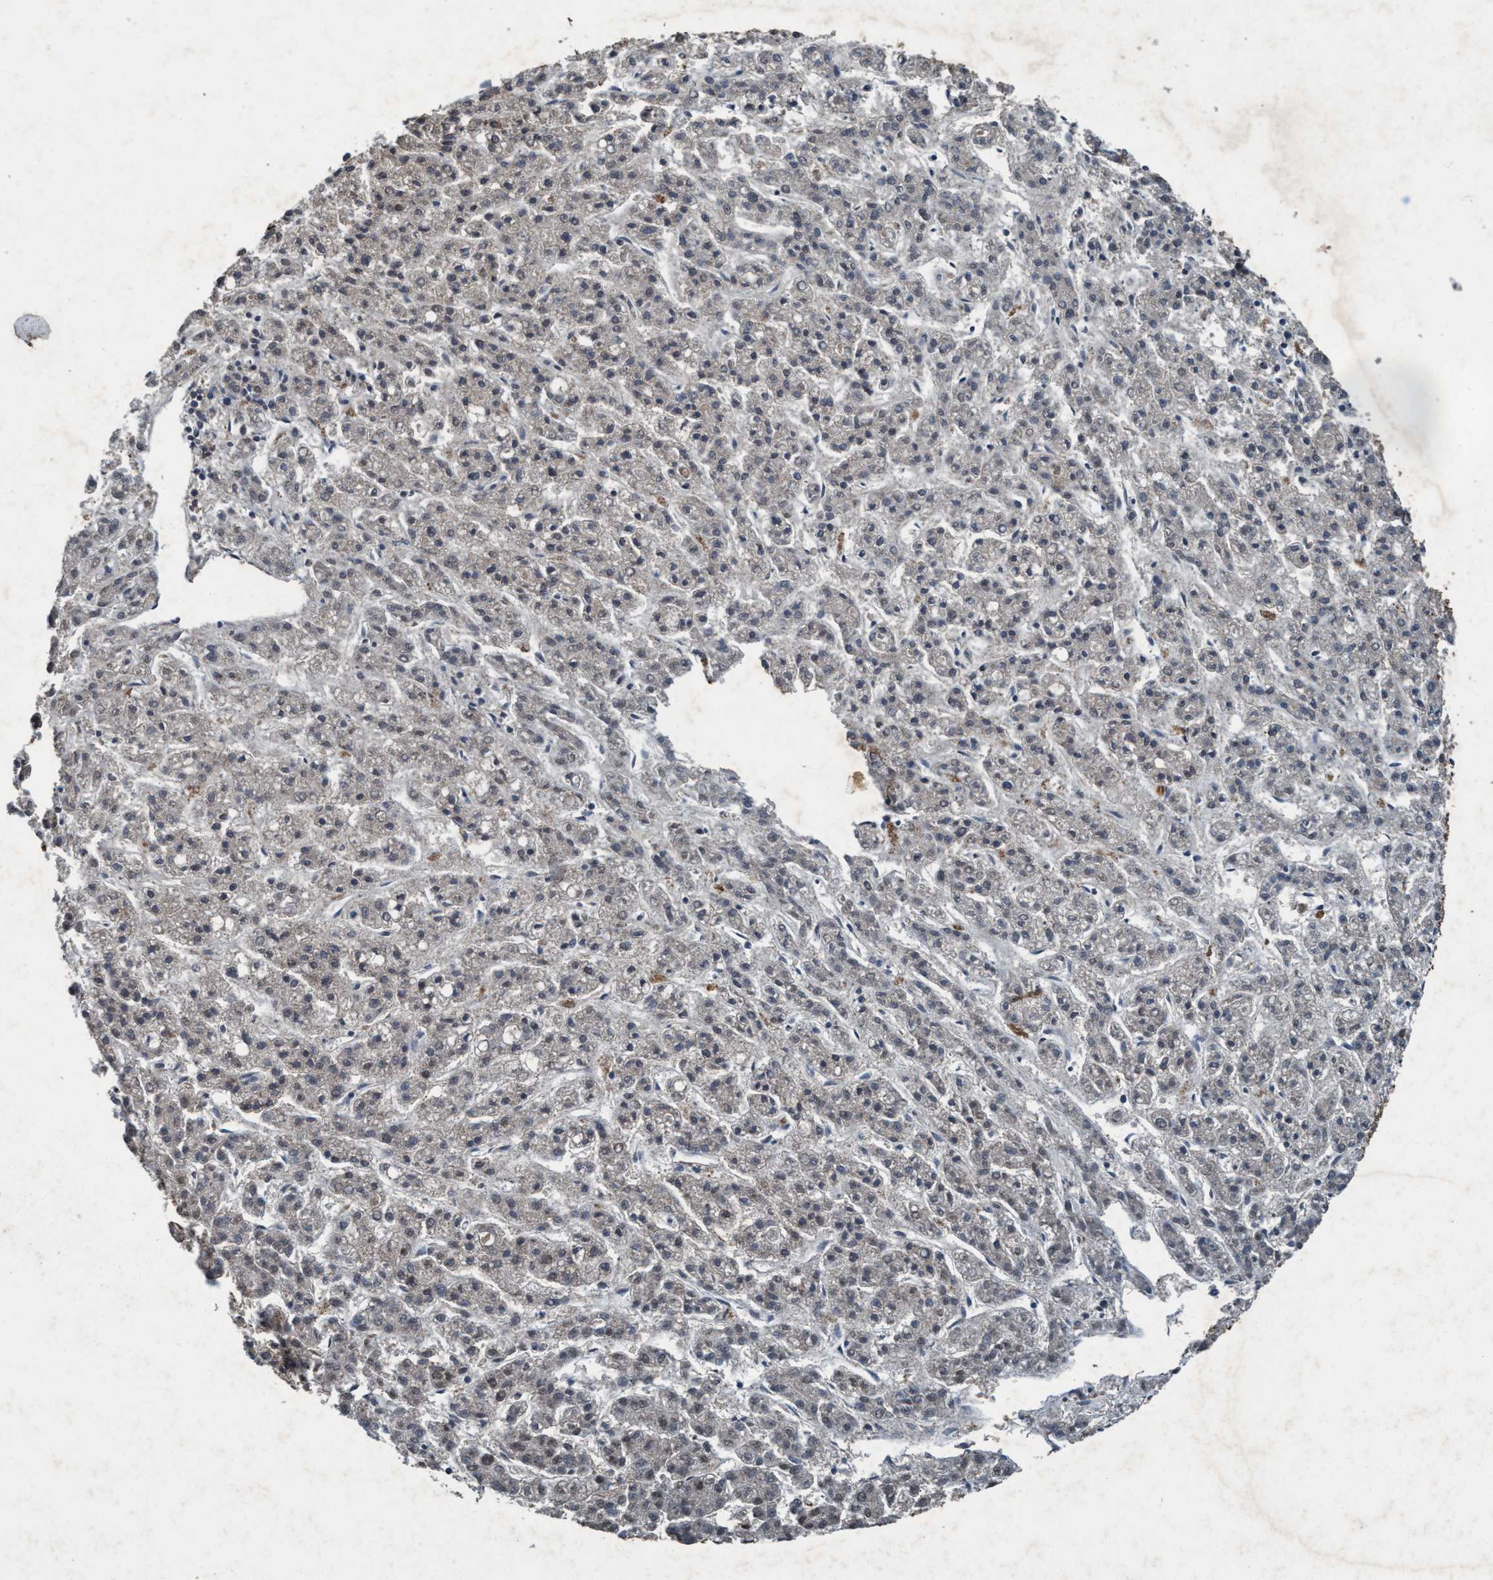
{"staining": {"intensity": "negative", "quantity": "none", "location": "none"}, "tissue": "liver cancer", "cell_type": "Tumor cells", "image_type": "cancer", "snomed": [{"axis": "morphology", "description": "Carcinoma, Hepatocellular, NOS"}, {"axis": "topography", "description": "Liver"}], "caption": "IHC of liver cancer (hepatocellular carcinoma) demonstrates no positivity in tumor cells.", "gene": "AKT1S1", "patient": {"sex": "male", "age": 70}}